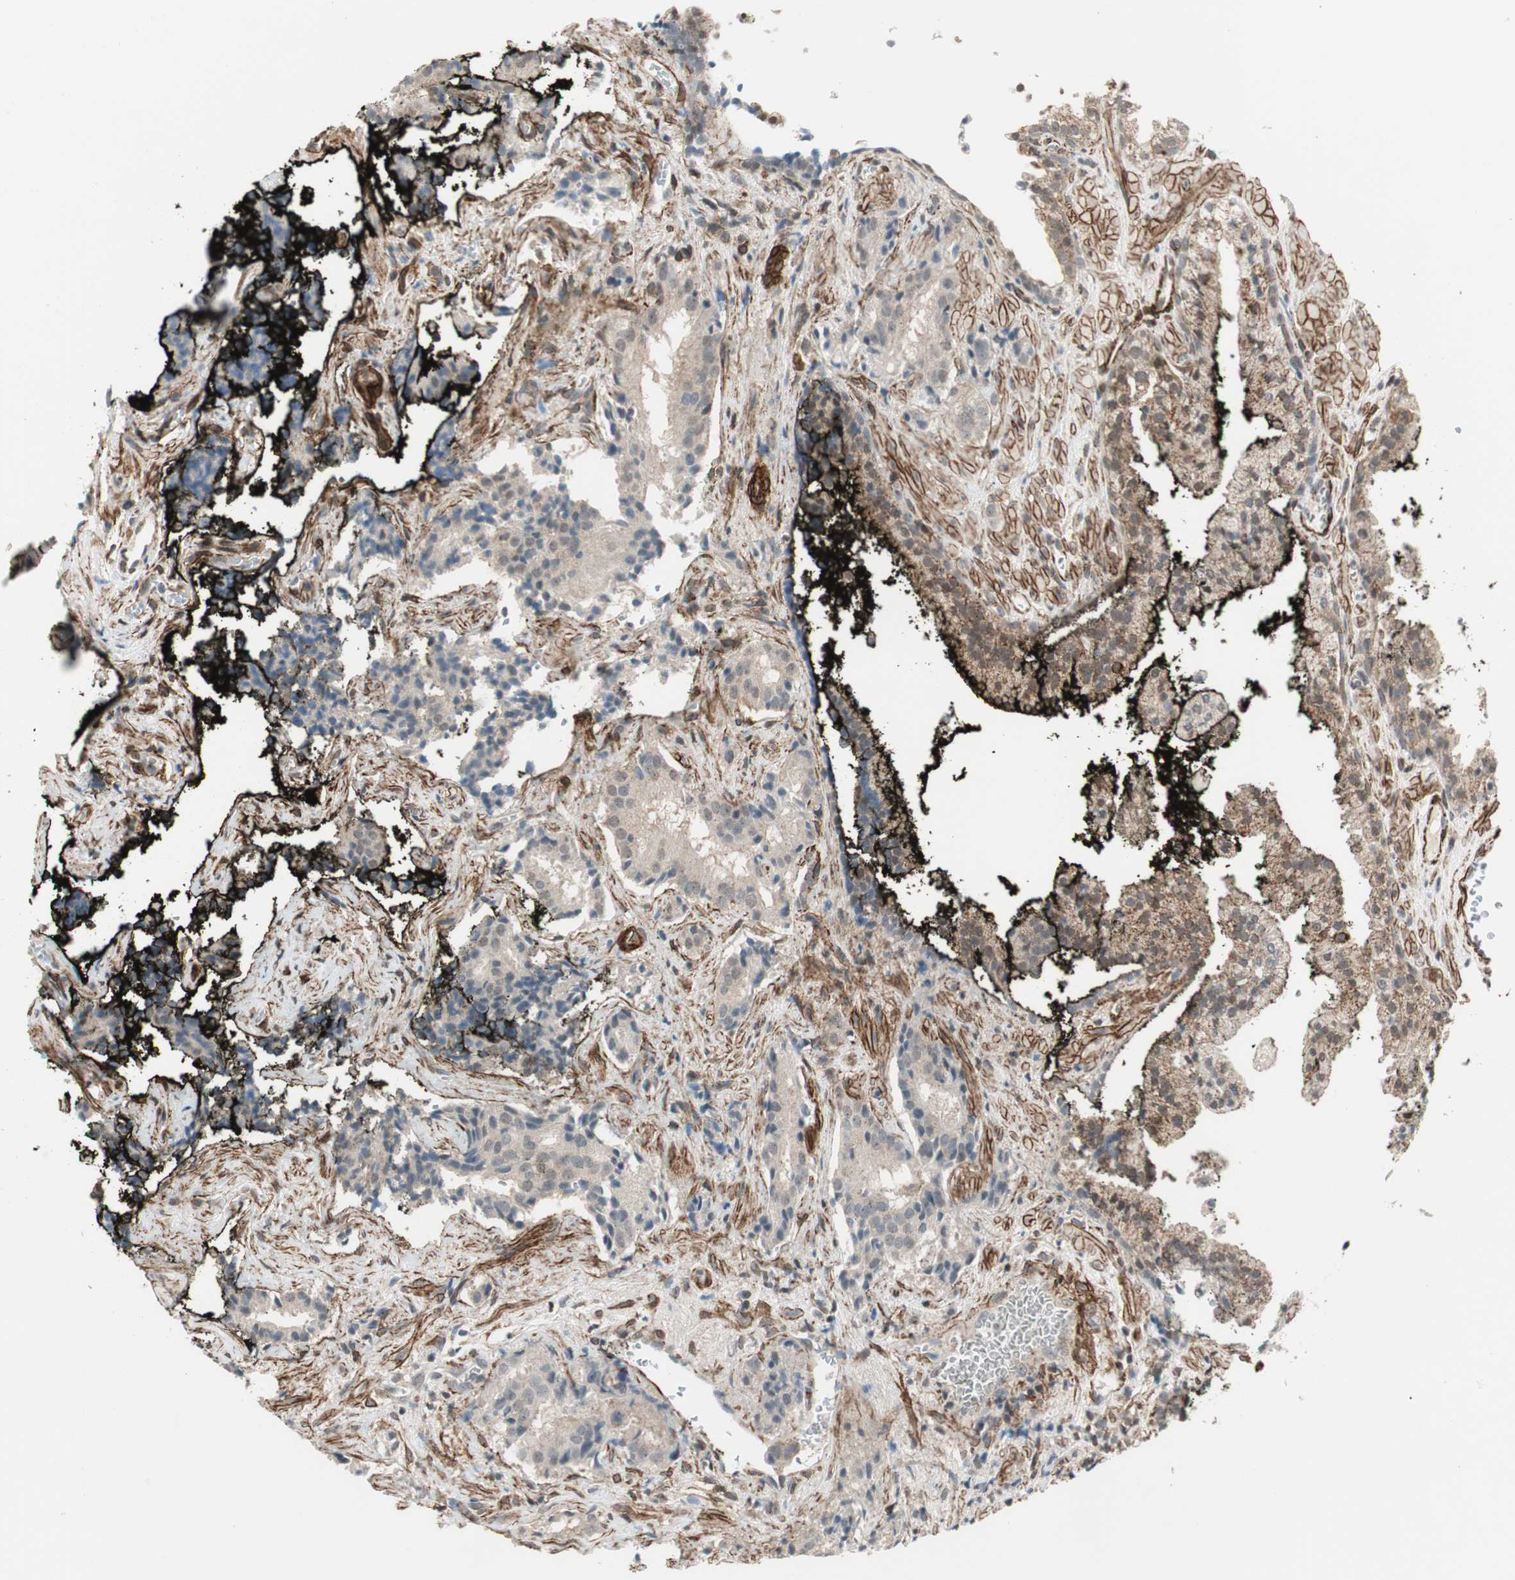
{"staining": {"intensity": "negative", "quantity": "none", "location": "none"}, "tissue": "prostate cancer", "cell_type": "Tumor cells", "image_type": "cancer", "snomed": [{"axis": "morphology", "description": "Adenocarcinoma, High grade"}, {"axis": "topography", "description": "Prostate"}], "caption": "Human prostate cancer (high-grade adenocarcinoma) stained for a protein using IHC exhibits no staining in tumor cells.", "gene": "CDK19", "patient": {"sex": "male", "age": 58}}